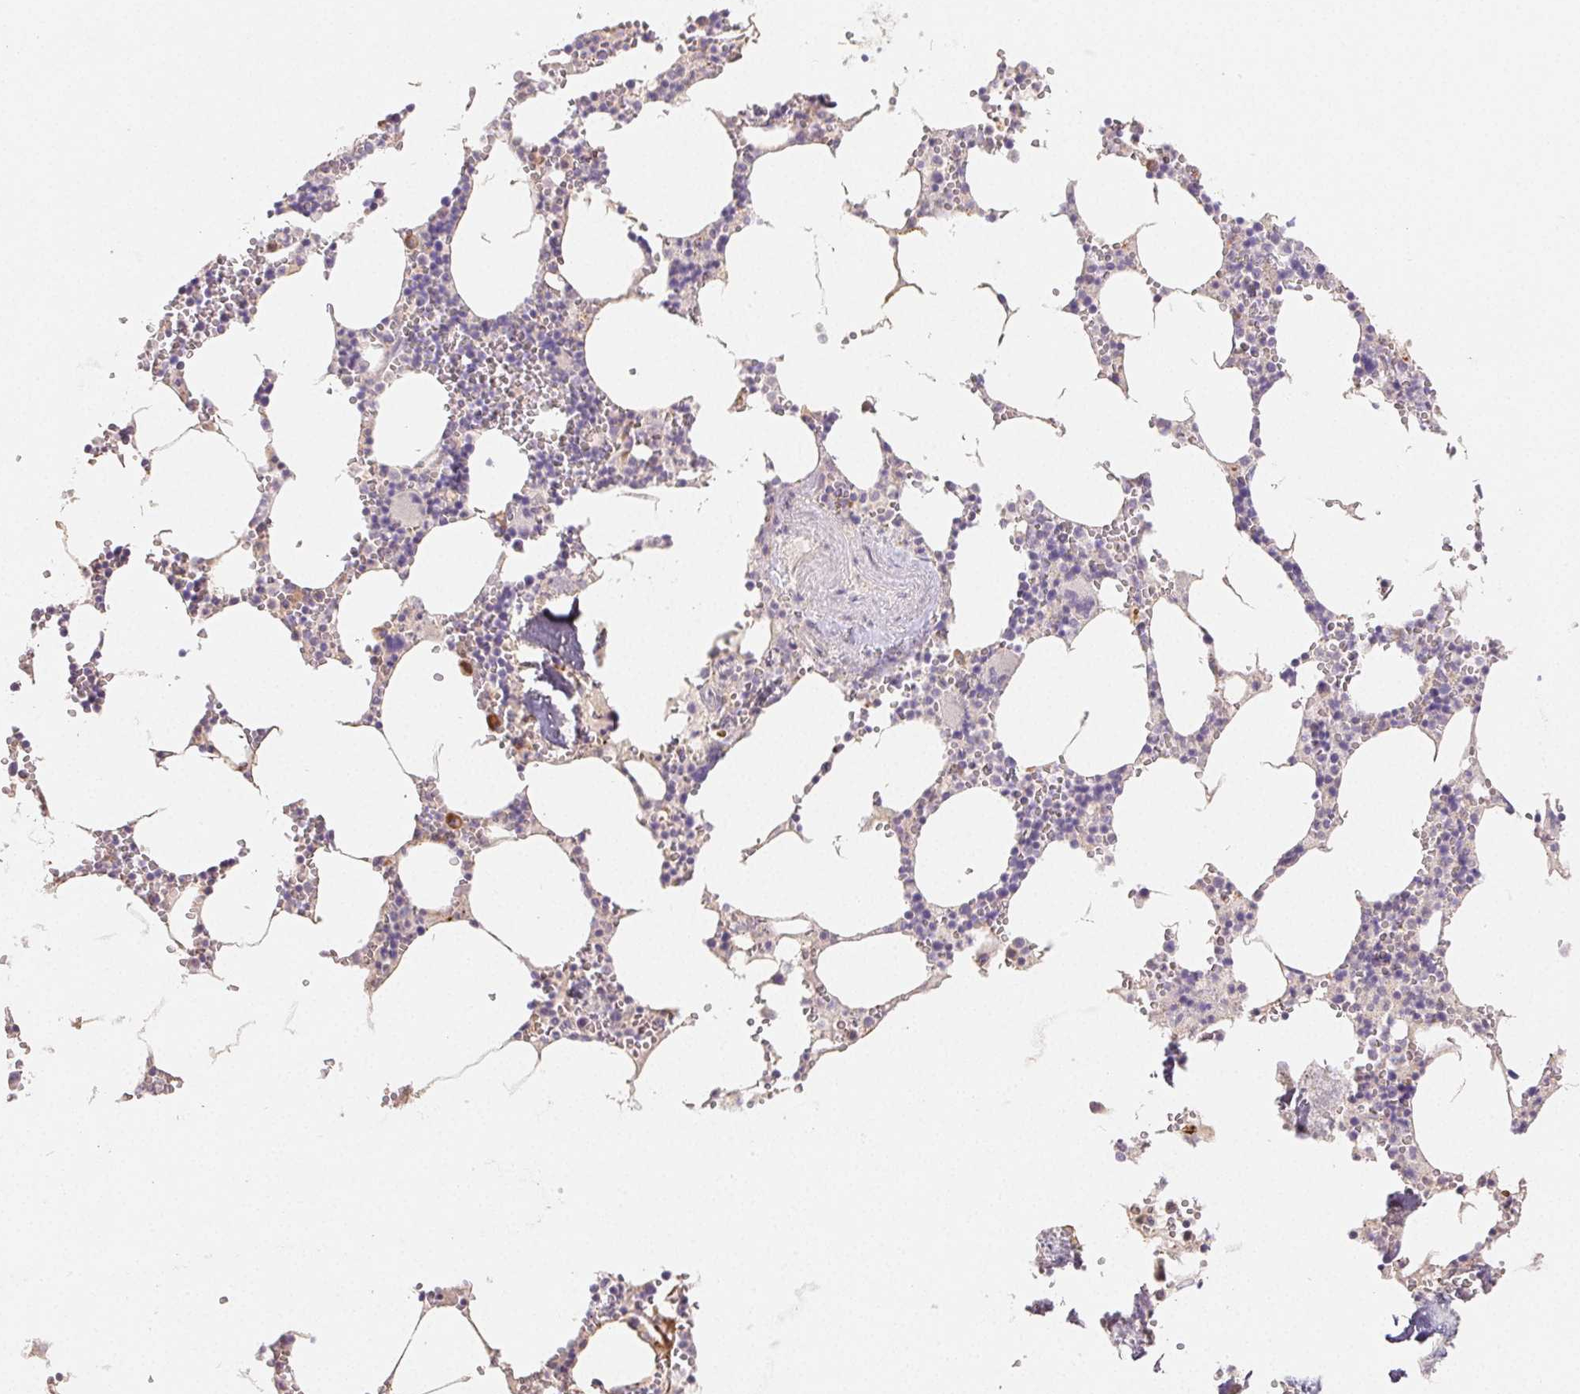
{"staining": {"intensity": "negative", "quantity": "none", "location": "none"}, "tissue": "bone marrow", "cell_type": "Hematopoietic cells", "image_type": "normal", "snomed": [{"axis": "morphology", "description": "Normal tissue, NOS"}, {"axis": "topography", "description": "Bone marrow"}], "caption": "Image shows no protein positivity in hematopoietic cells of benign bone marrow.", "gene": "ACVR1B", "patient": {"sex": "male", "age": 54}}